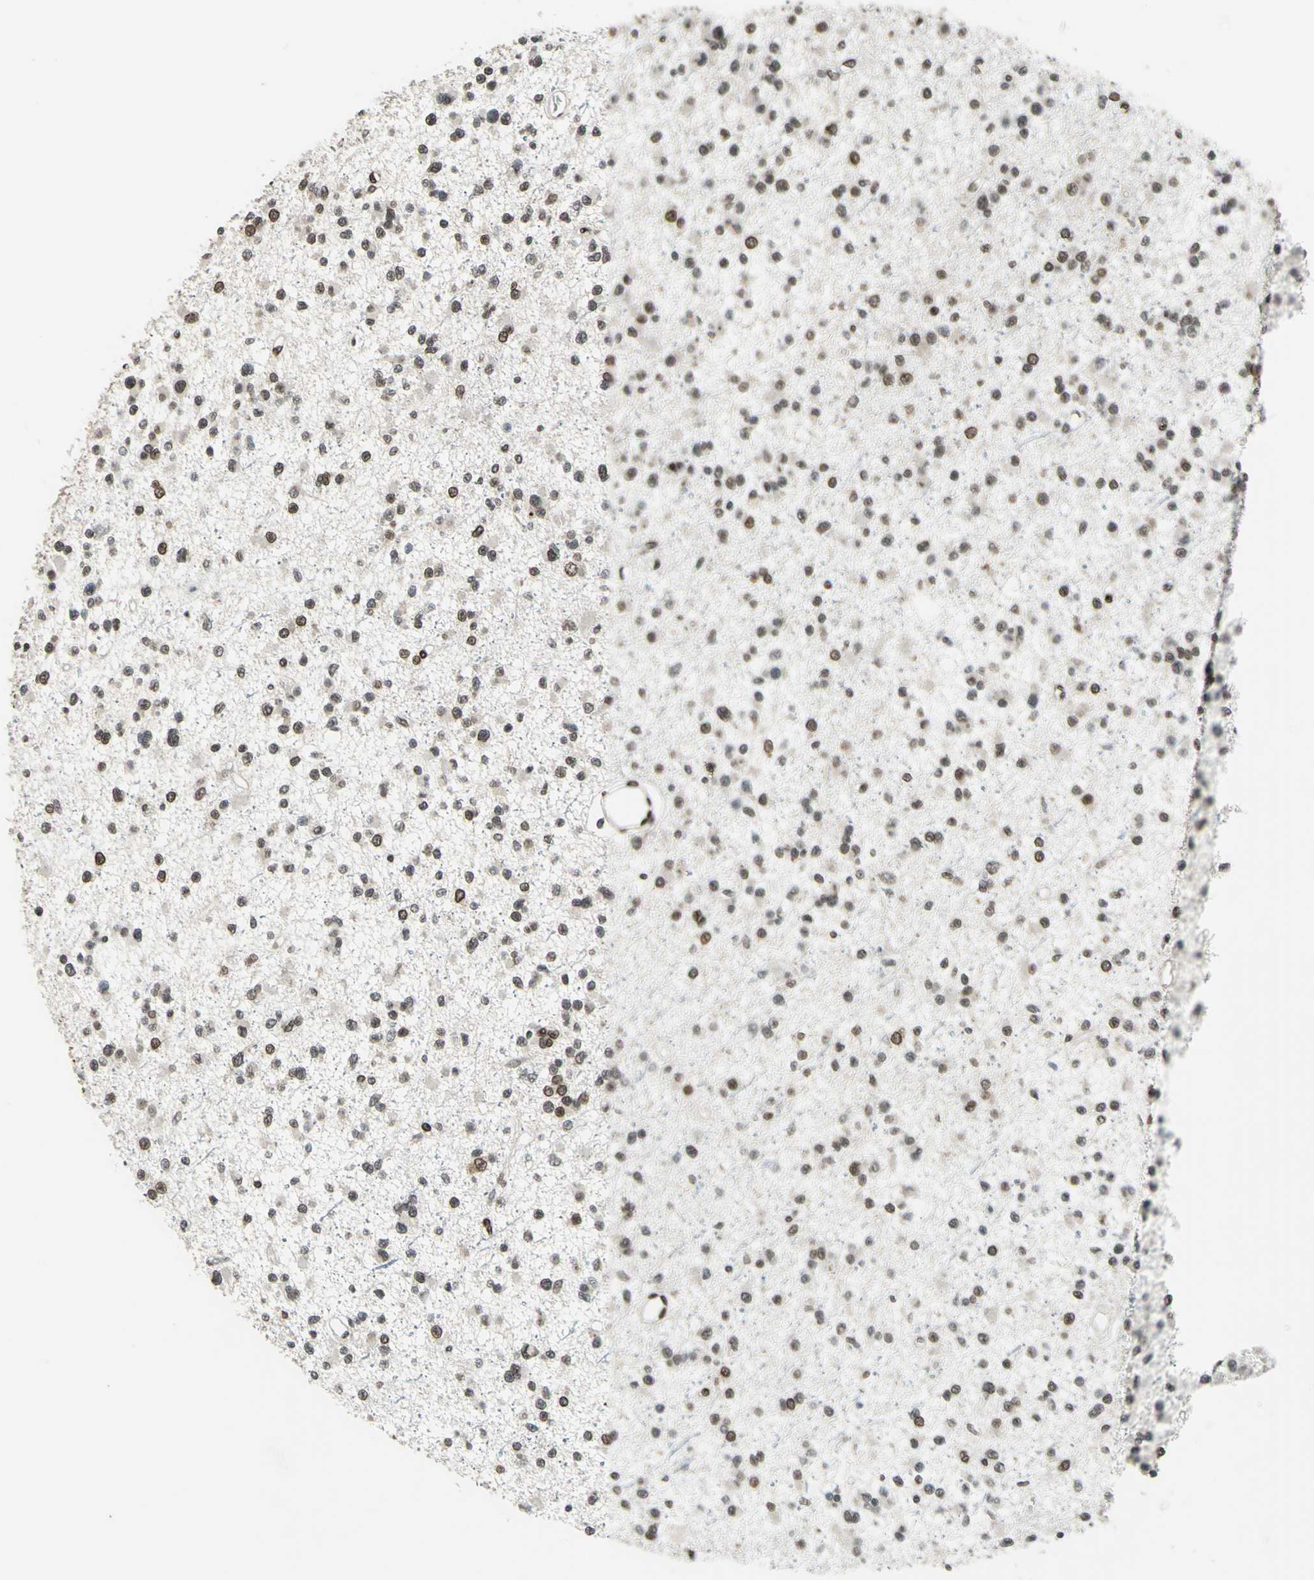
{"staining": {"intensity": "moderate", "quantity": ">75%", "location": "nuclear"}, "tissue": "glioma", "cell_type": "Tumor cells", "image_type": "cancer", "snomed": [{"axis": "morphology", "description": "Glioma, malignant, Low grade"}, {"axis": "topography", "description": "Brain"}], "caption": "Protein expression analysis of glioma displays moderate nuclear positivity in about >75% of tumor cells.", "gene": "ISY1", "patient": {"sex": "female", "age": 22}}